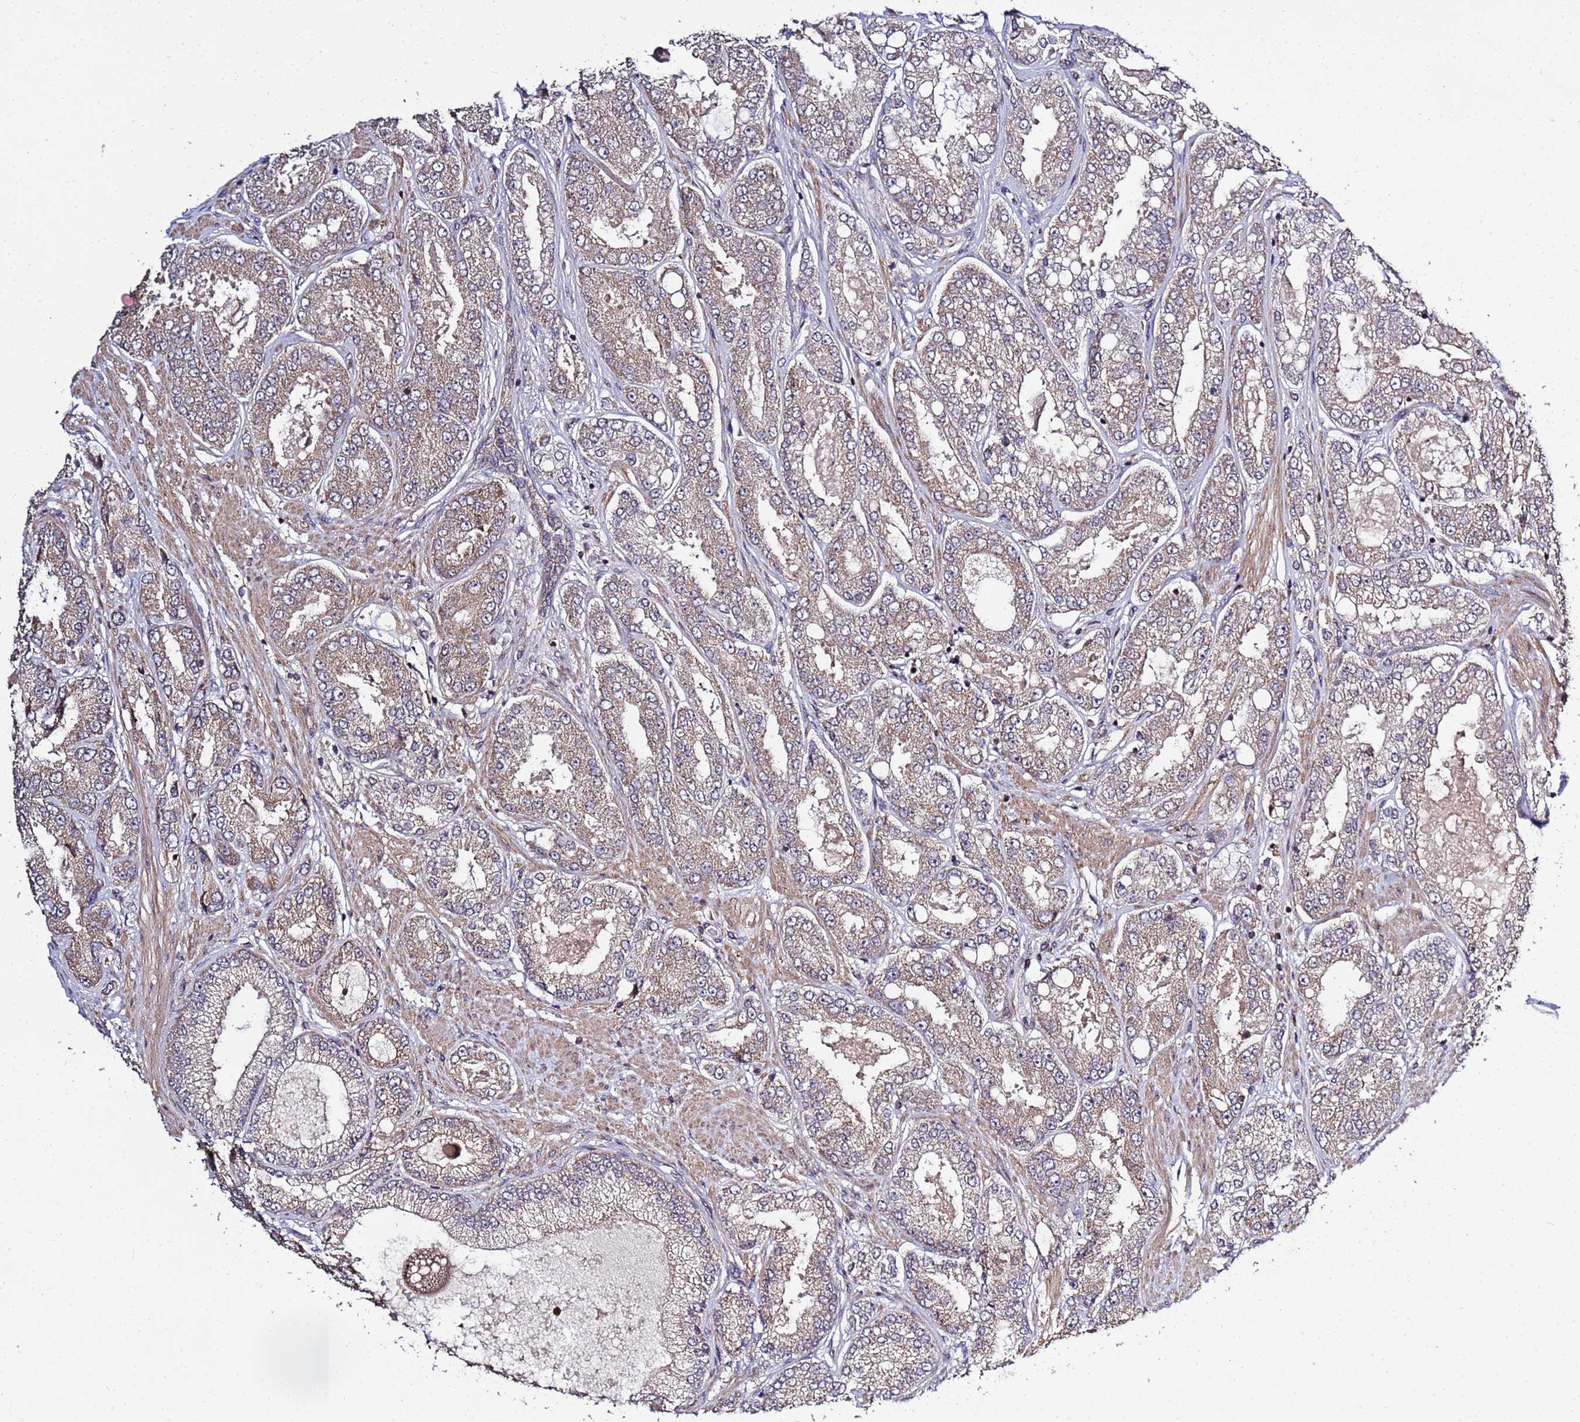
{"staining": {"intensity": "weak", "quantity": ">75%", "location": "cytoplasmic/membranous"}, "tissue": "prostate cancer", "cell_type": "Tumor cells", "image_type": "cancer", "snomed": [{"axis": "morphology", "description": "Adenocarcinoma, High grade"}, {"axis": "topography", "description": "Prostate"}], "caption": "An image showing weak cytoplasmic/membranous expression in approximately >75% of tumor cells in prostate high-grade adenocarcinoma, as visualized by brown immunohistochemical staining.", "gene": "P2RX7", "patient": {"sex": "male", "age": 71}}